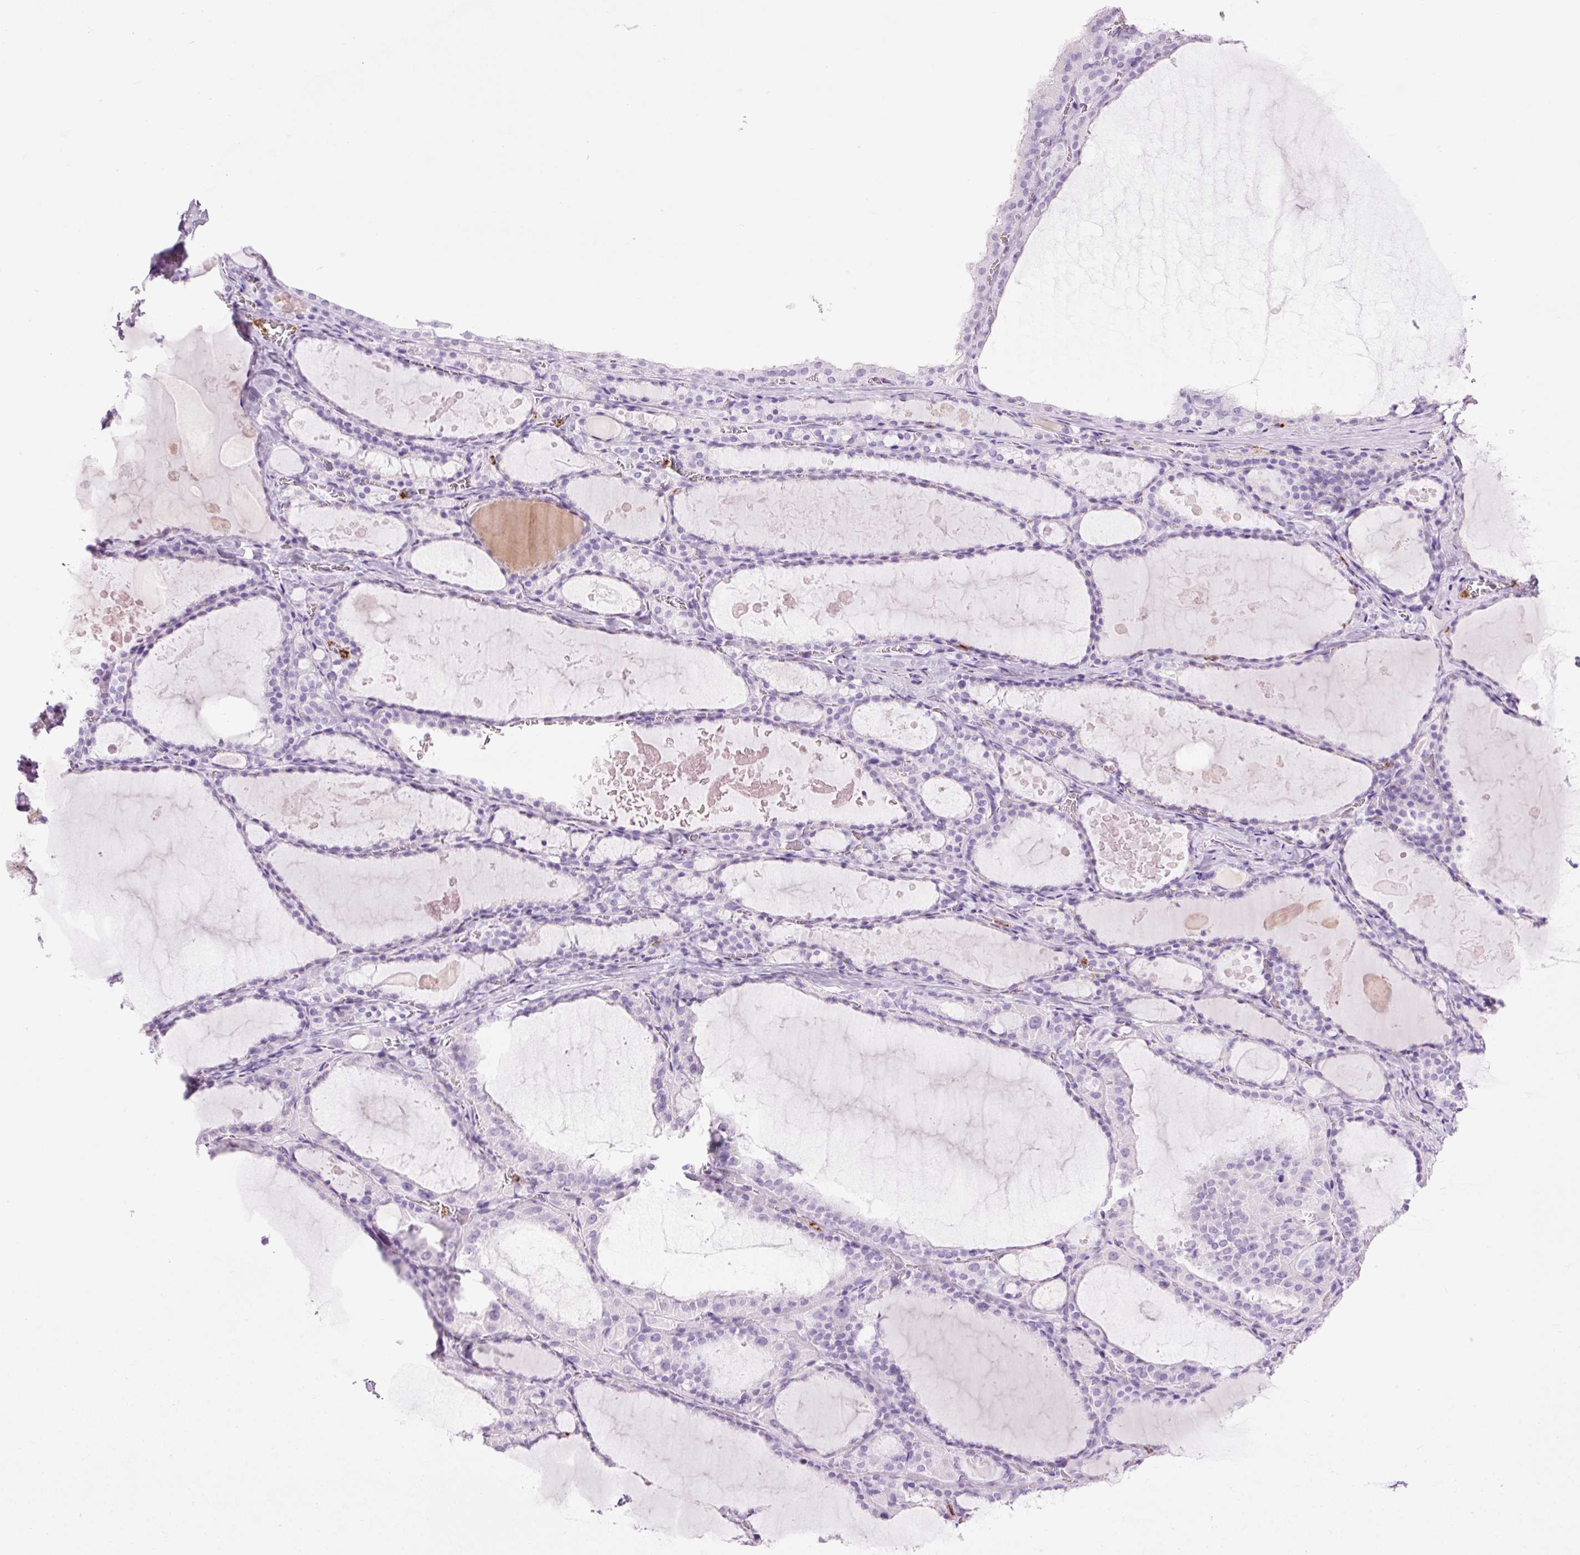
{"staining": {"intensity": "negative", "quantity": "none", "location": "none"}, "tissue": "thyroid gland", "cell_type": "Glandular cells", "image_type": "normal", "snomed": [{"axis": "morphology", "description": "Normal tissue, NOS"}, {"axis": "topography", "description": "Thyroid gland"}], "caption": "This is a image of IHC staining of benign thyroid gland, which shows no staining in glandular cells. The staining was performed using DAB to visualize the protein expression in brown, while the nuclei were stained in blue with hematoxylin (Magnification: 20x).", "gene": "LYZ", "patient": {"sex": "male", "age": 56}}